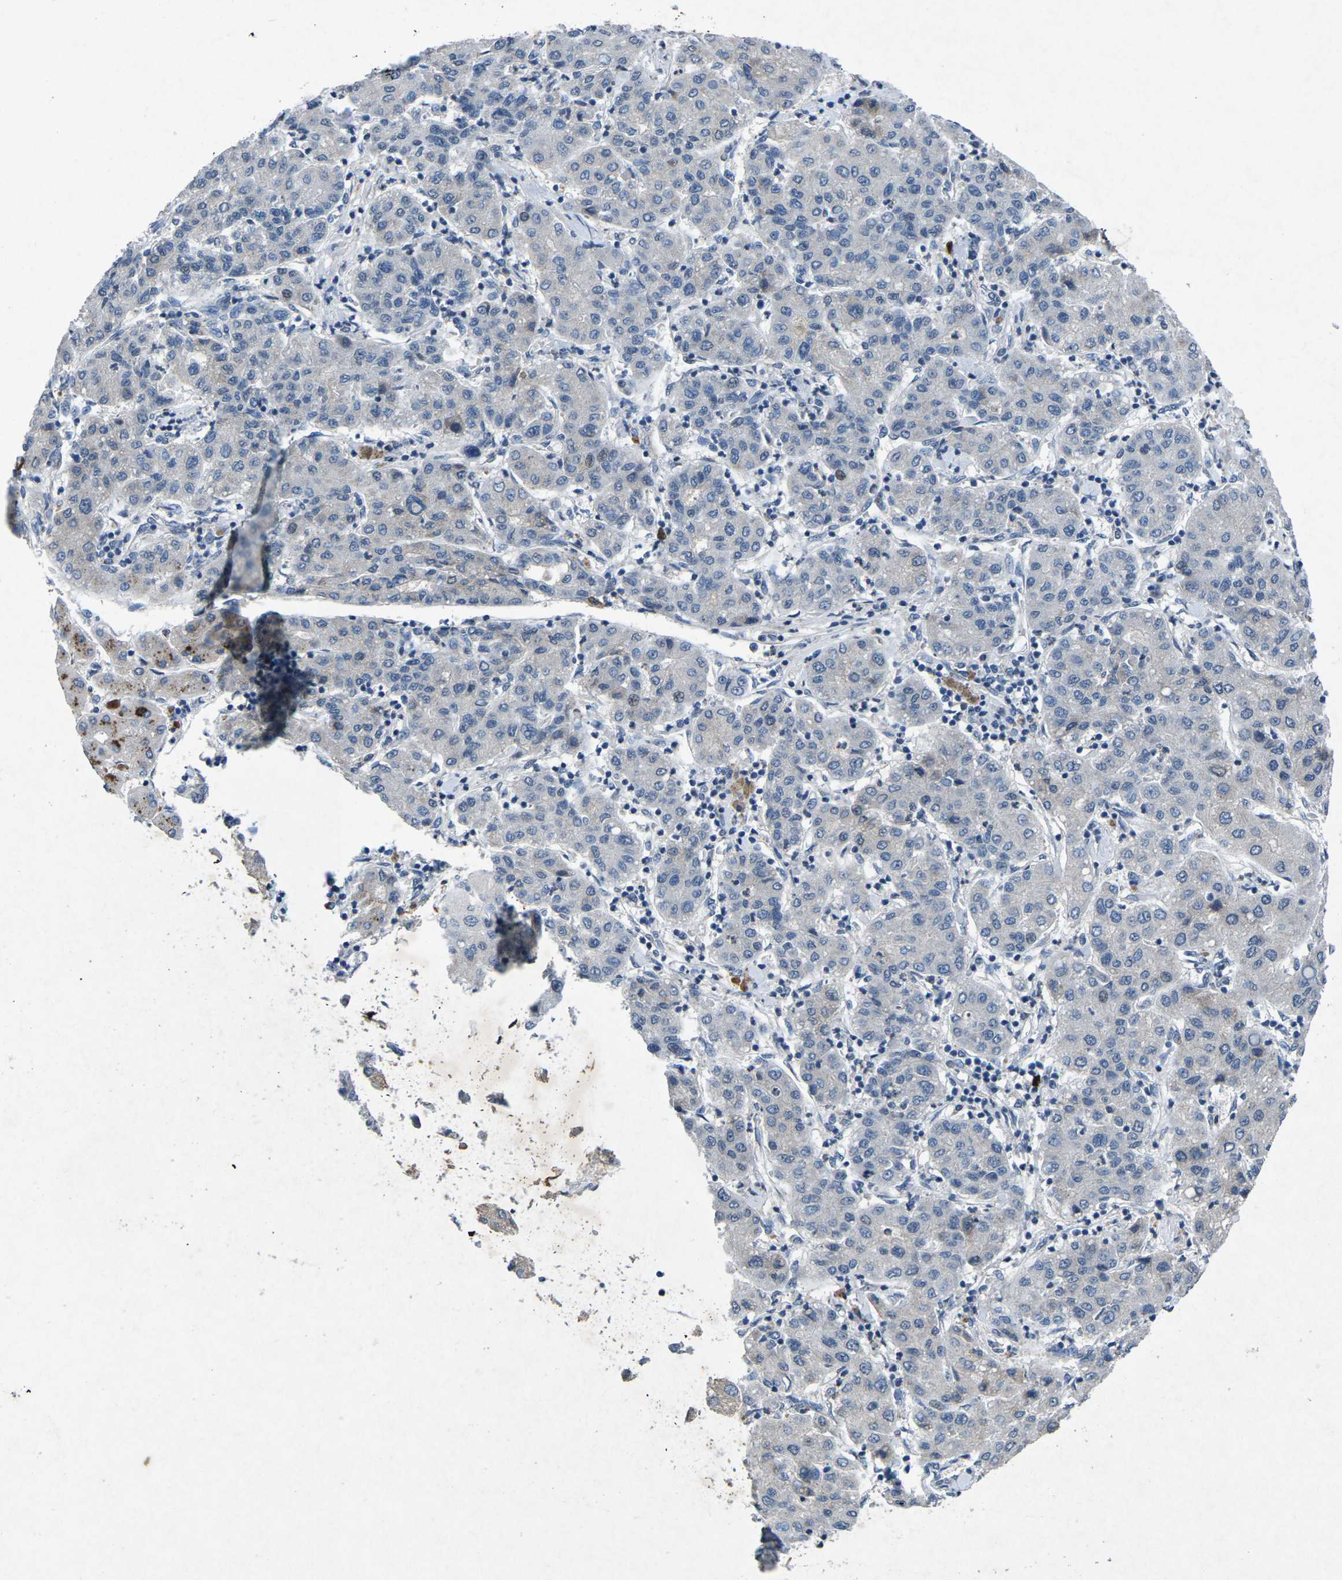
{"staining": {"intensity": "negative", "quantity": "none", "location": "none"}, "tissue": "liver cancer", "cell_type": "Tumor cells", "image_type": "cancer", "snomed": [{"axis": "morphology", "description": "Carcinoma, Hepatocellular, NOS"}, {"axis": "topography", "description": "Liver"}], "caption": "Immunohistochemistry of hepatocellular carcinoma (liver) reveals no positivity in tumor cells.", "gene": "PLG", "patient": {"sex": "male", "age": 65}}